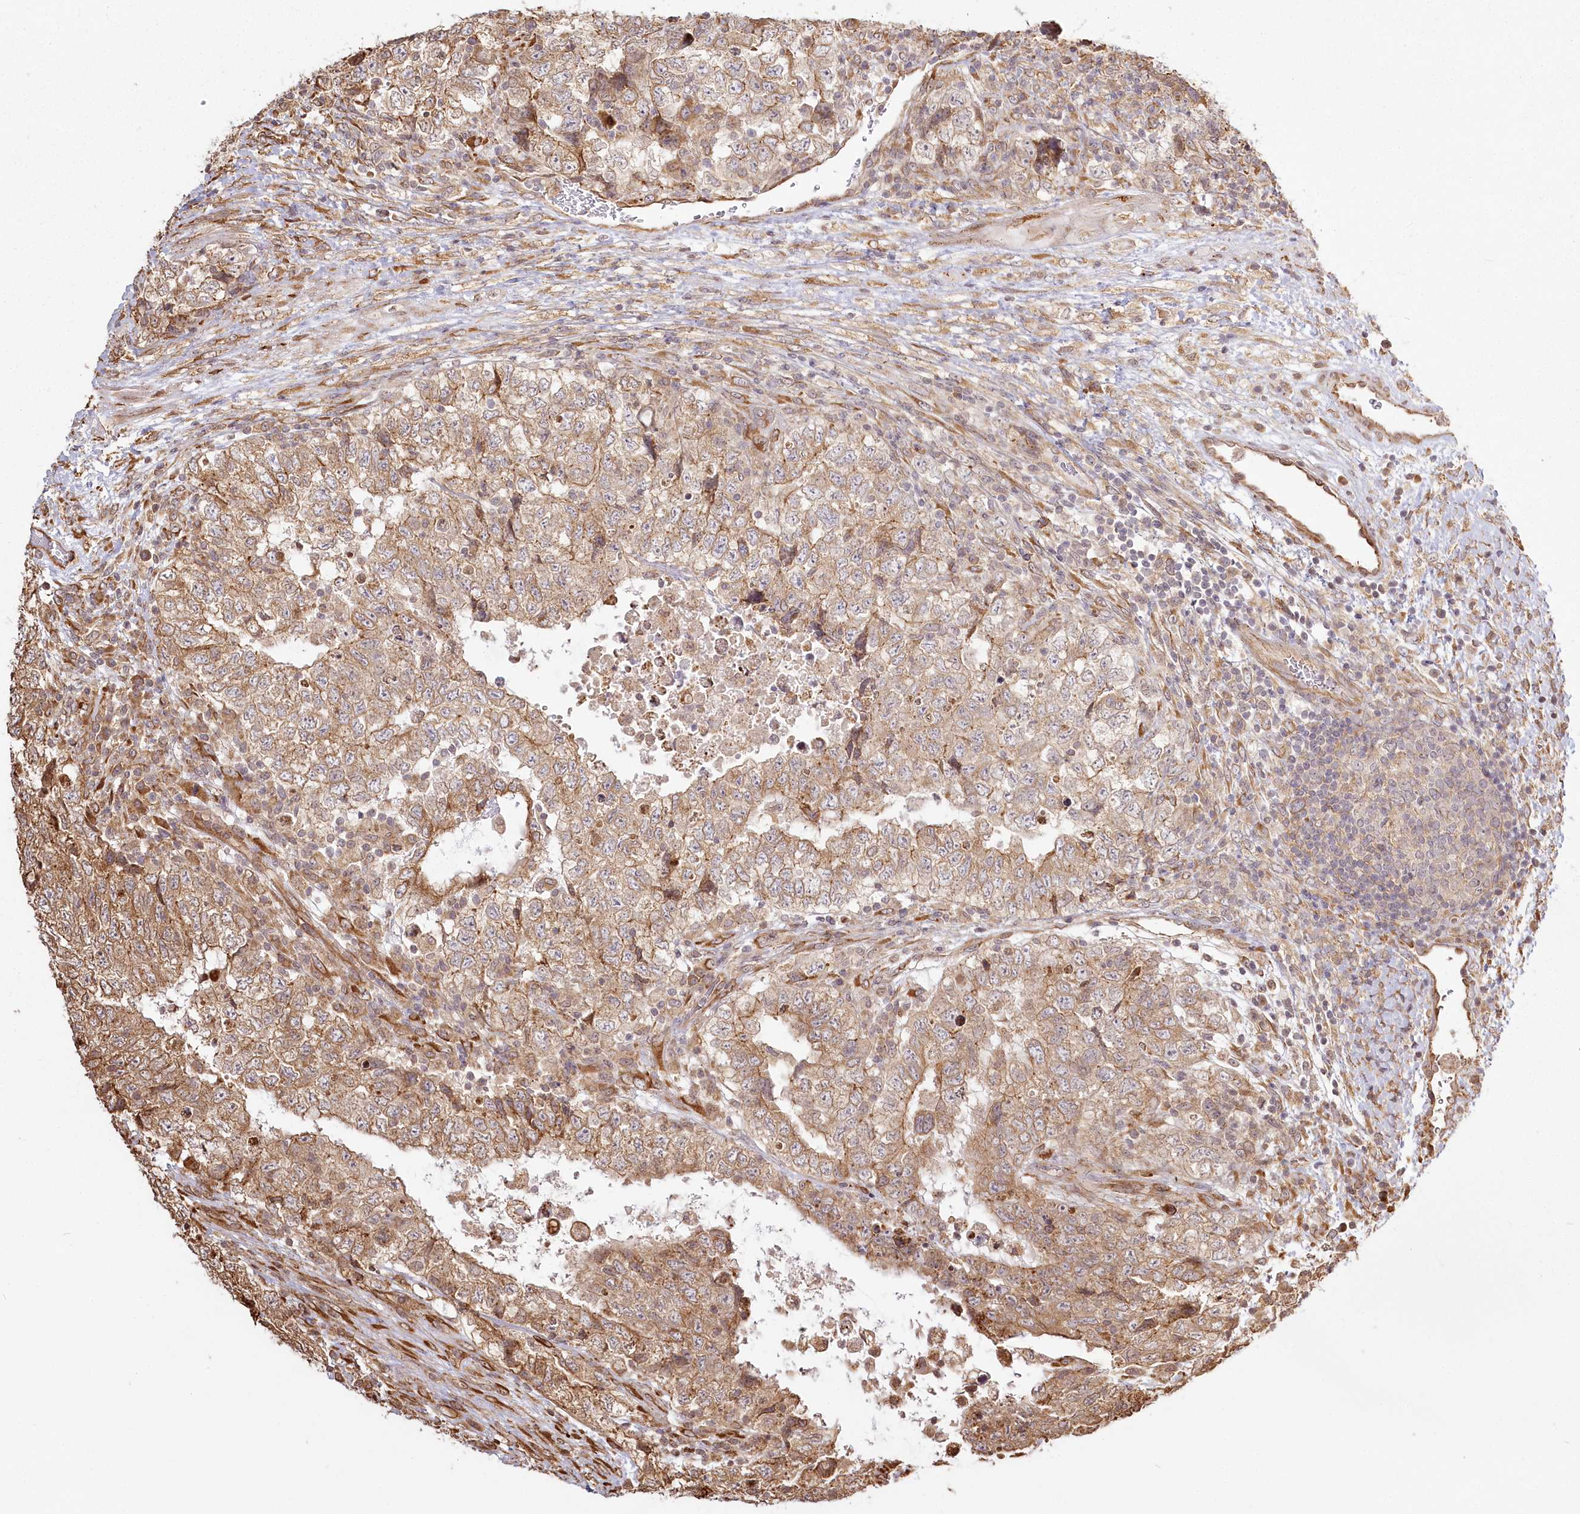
{"staining": {"intensity": "moderate", "quantity": ">75%", "location": "cytoplasmic/membranous"}, "tissue": "testis cancer", "cell_type": "Tumor cells", "image_type": "cancer", "snomed": [{"axis": "morphology", "description": "Carcinoma, Embryonal, NOS"}, {"axis": "topography", "description": "Testis"}], "caption": "An image showing moderate cytoplasmic/membranous expression in about >75% of tumor cells in embryonal carcinoma (testis), as visualized by brown immunohistochemical staining.", "gene": "FAM13A", "patient": {"sex": "male", "age": 37}}